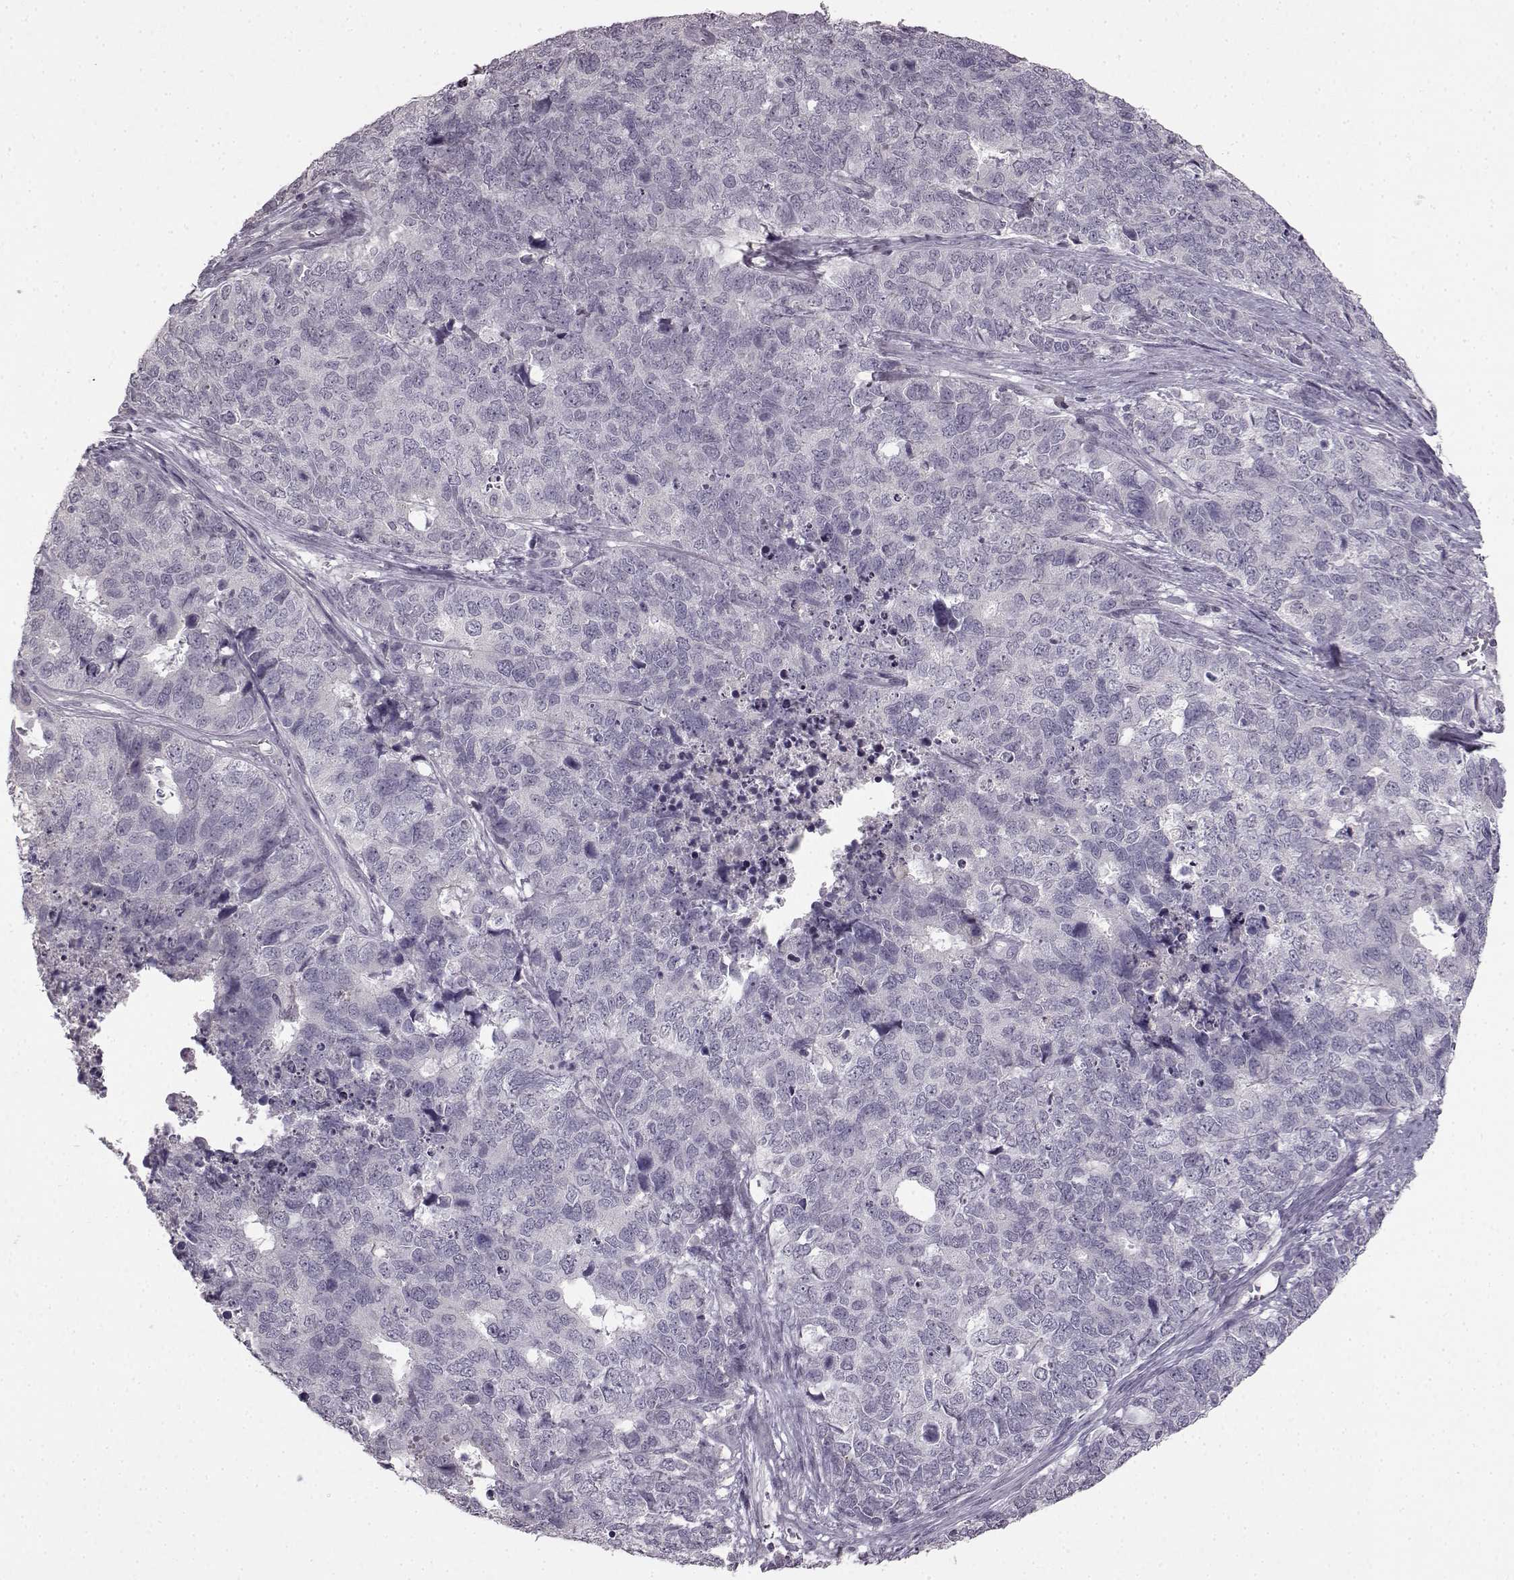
{"staining": {"intensity": "negative", "quantity": "none", "location": "none"}, "tissue": "cervical cancer", "cell_type": "Tumor cells", "image_type": "cancer", "snomed": [{"axis": "morphology", "description": "Squamous cell carcinoma, NOS"}, {"axis": "topography", "description": "Cervix"}], "caption": "Tumor cells are negative for protein expression in human cervical cancer. (Immunohistochemistry (ihc), brightfield microscopy, high magnification).", "gene": "LHB", "patient": {"sex": "female", "age": 63}}